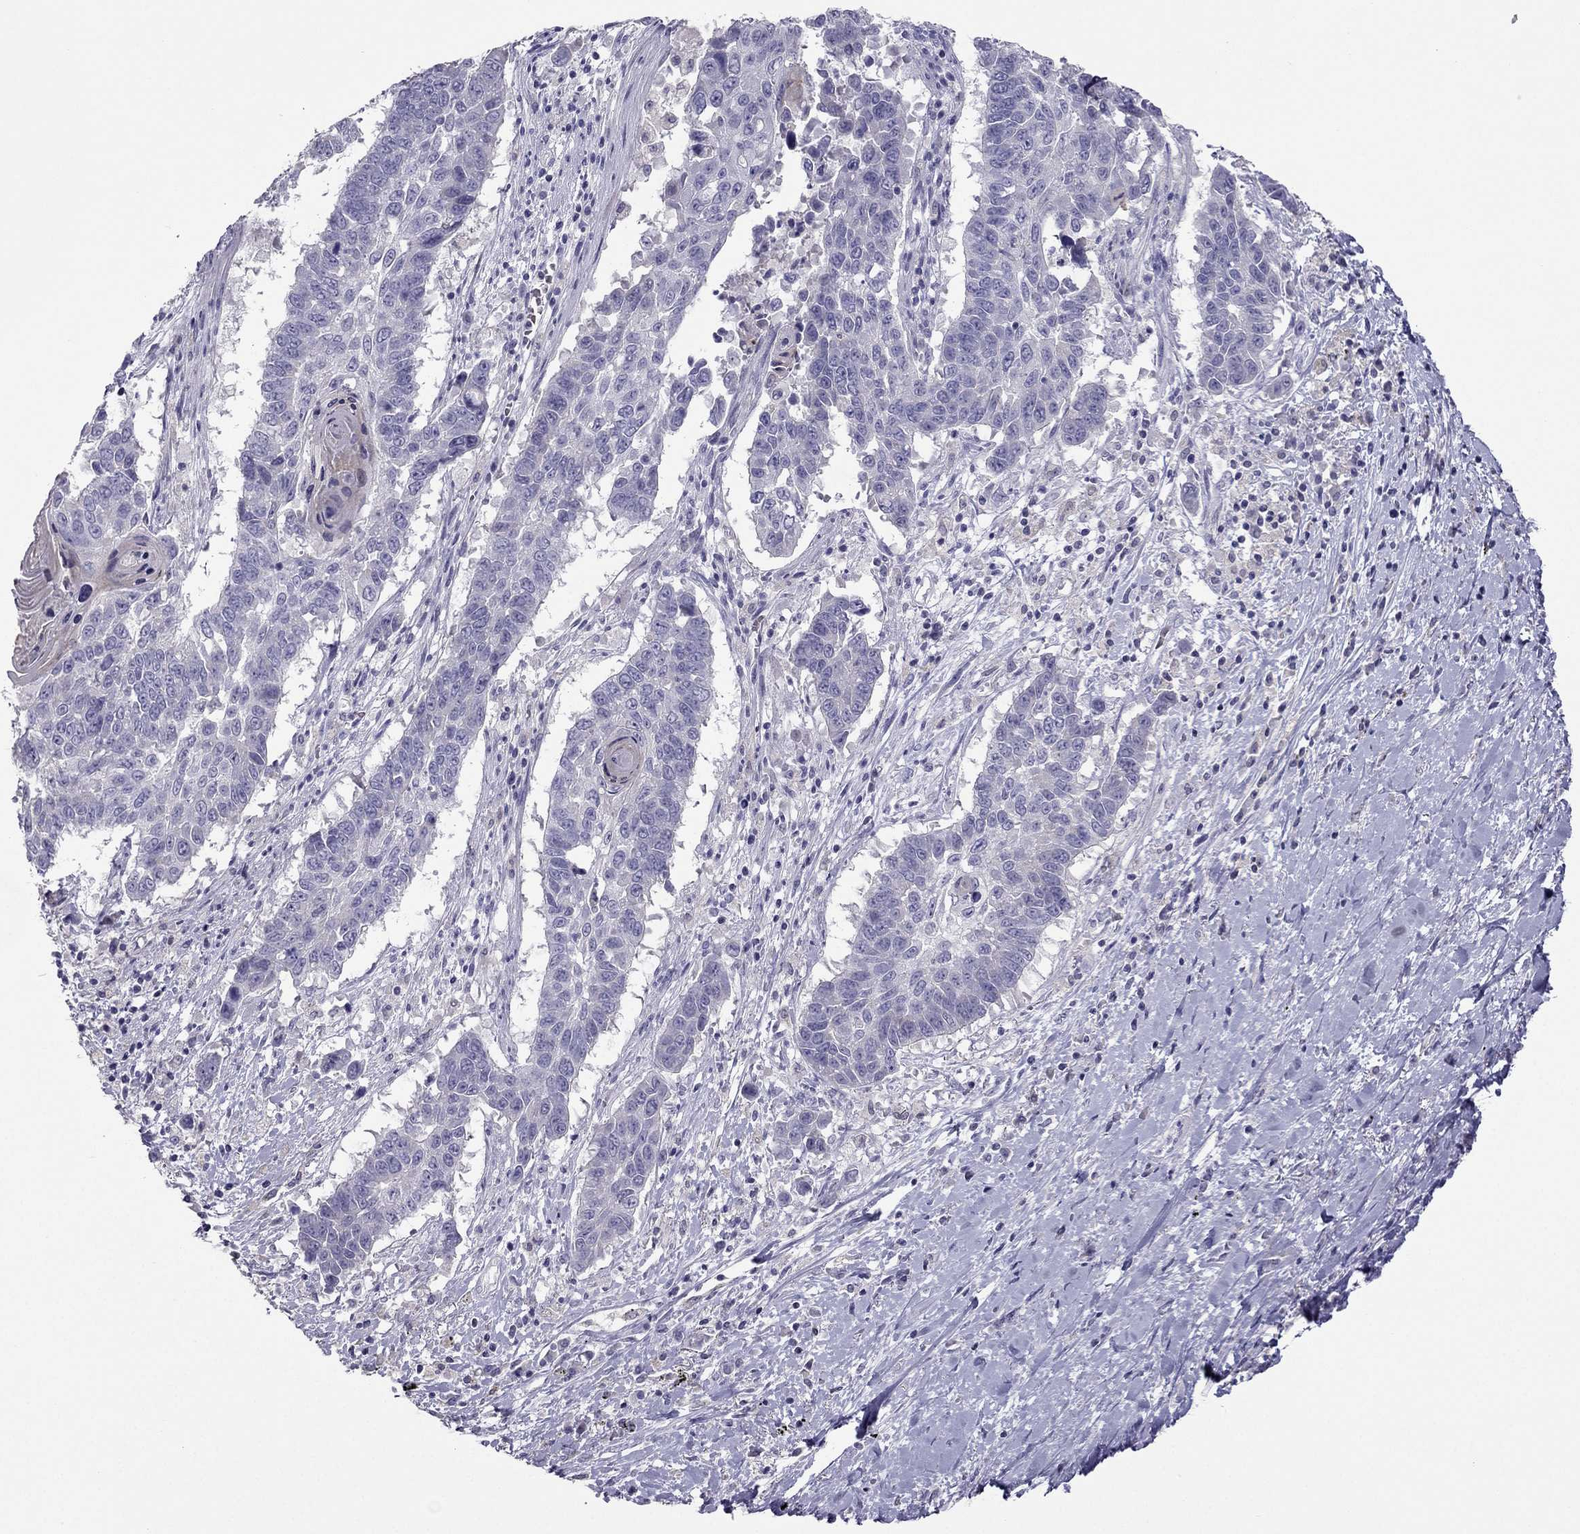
{"staining": {"intensity": "negative", "quantity": "none", "location": "none"}, "tissue": "lung cancer", "cell_type": "Tumor cells", "image_type": "cancer", "snomed": [{"axis": "morphology", "description": "Squamous cell carcinoma, NOS"}, {"axis": "topography", "description": "Lung"}], "caption": "Lung cancer (squamous cell carcinoma) was stained to show a protein in brown. There is no significant expression in tumor cells. (DAB (3,3'-diaminobenzidine) immunohistochemistry visualized using brightfield microscopy, high magnification).", "gene": "RGS8", "patient": {"sex": "male", "age": 73}}